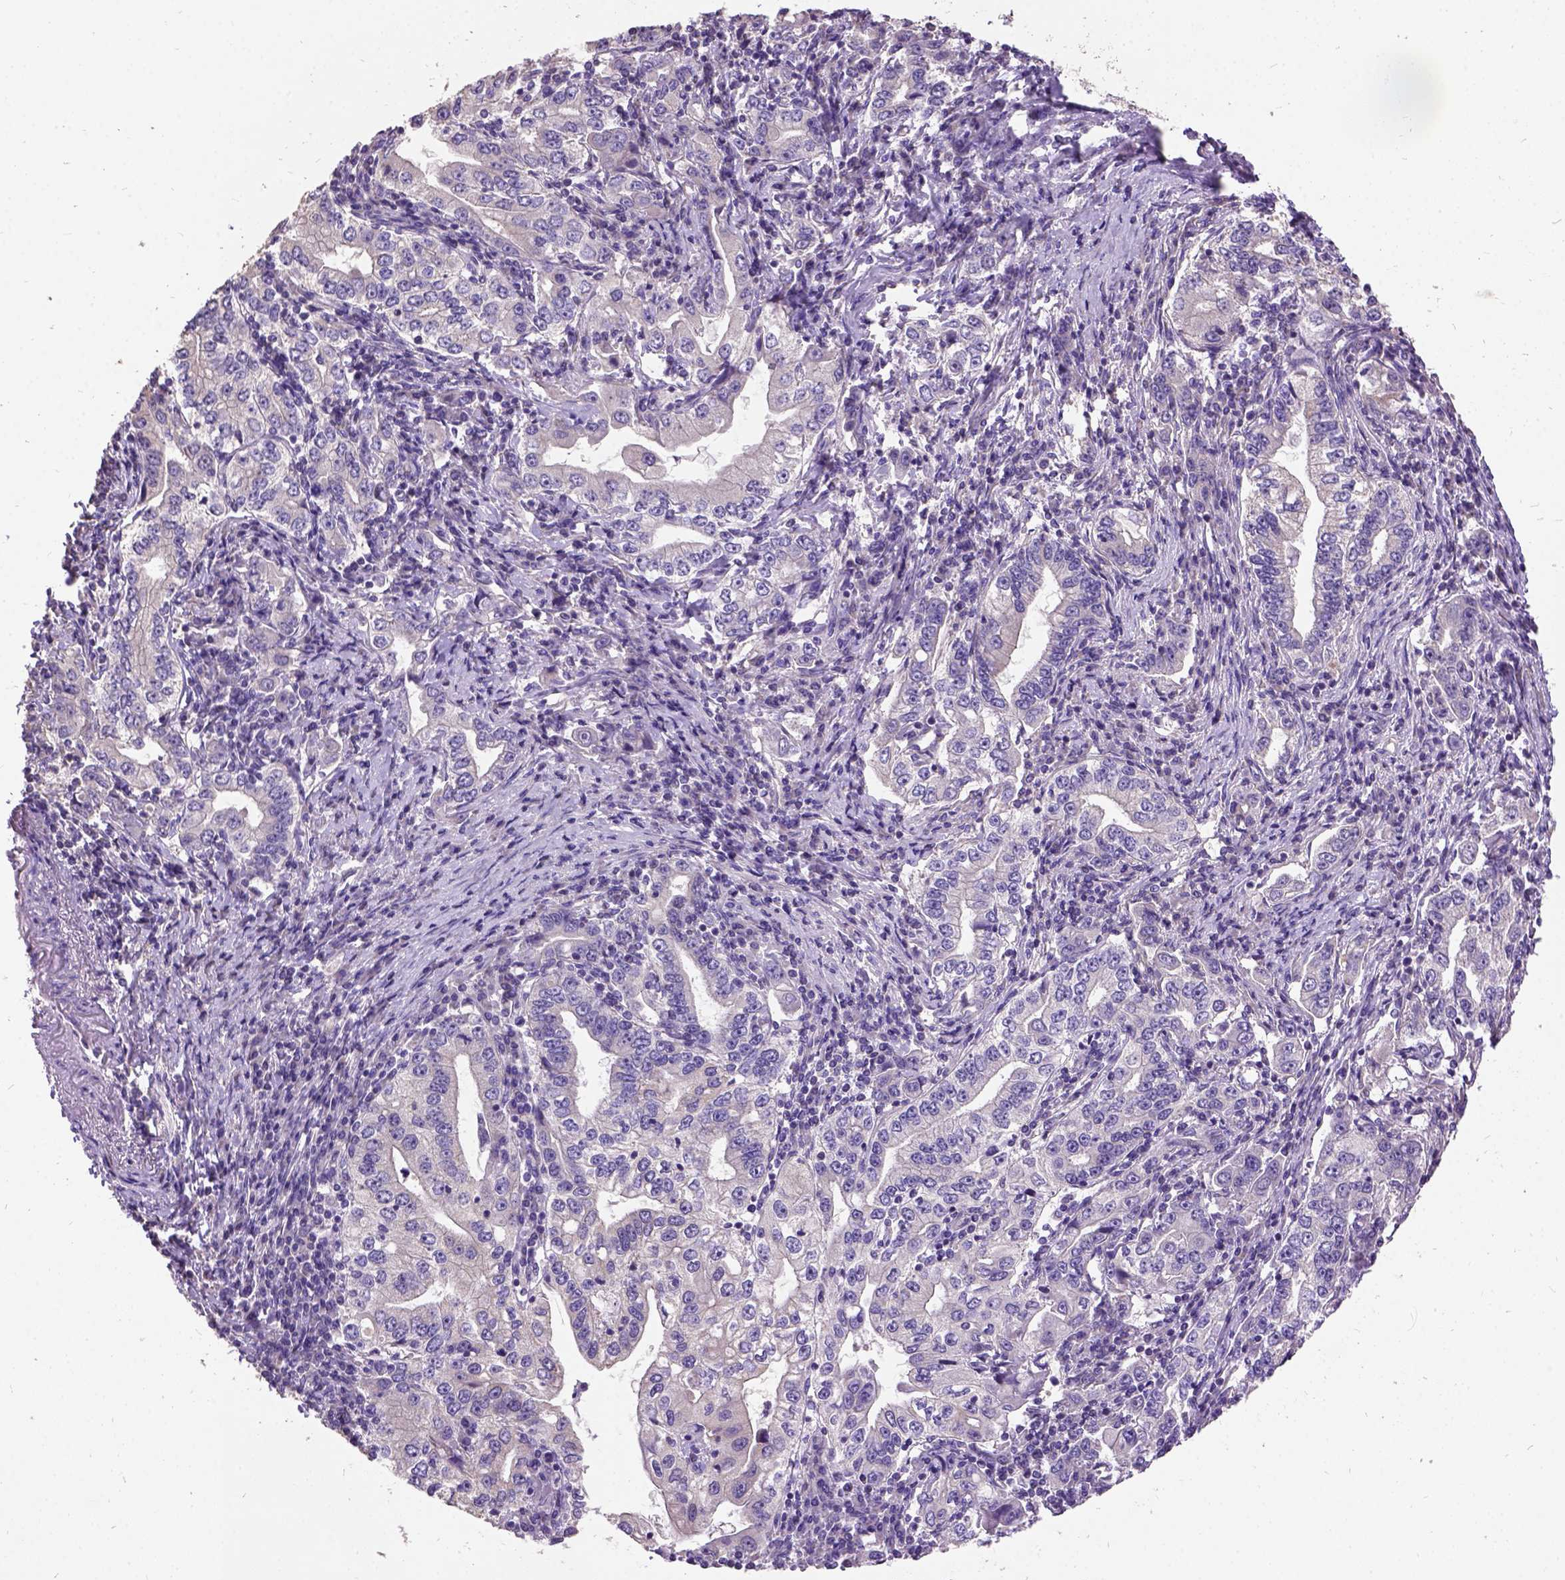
{"staining": {"intensity": "negative", "quantity": "none", "location": "none"}, "tissue": "stomach cancer", "cell_type": "Tumor cells", "image_type": "cancer", "snomed": [{"axis": "morphology", "description": "Adenocarcinoma, NOS"}, {"axis": "topography", "description": "Stomach, lower"}], "caption": "An IHC micrograph of stomach adenocarcinoma is shown. There is no staining in tumor cells of stomach adenocarcinoma.", "gene": "DQX1", "patient": {"sex": "female", "age": 72}}